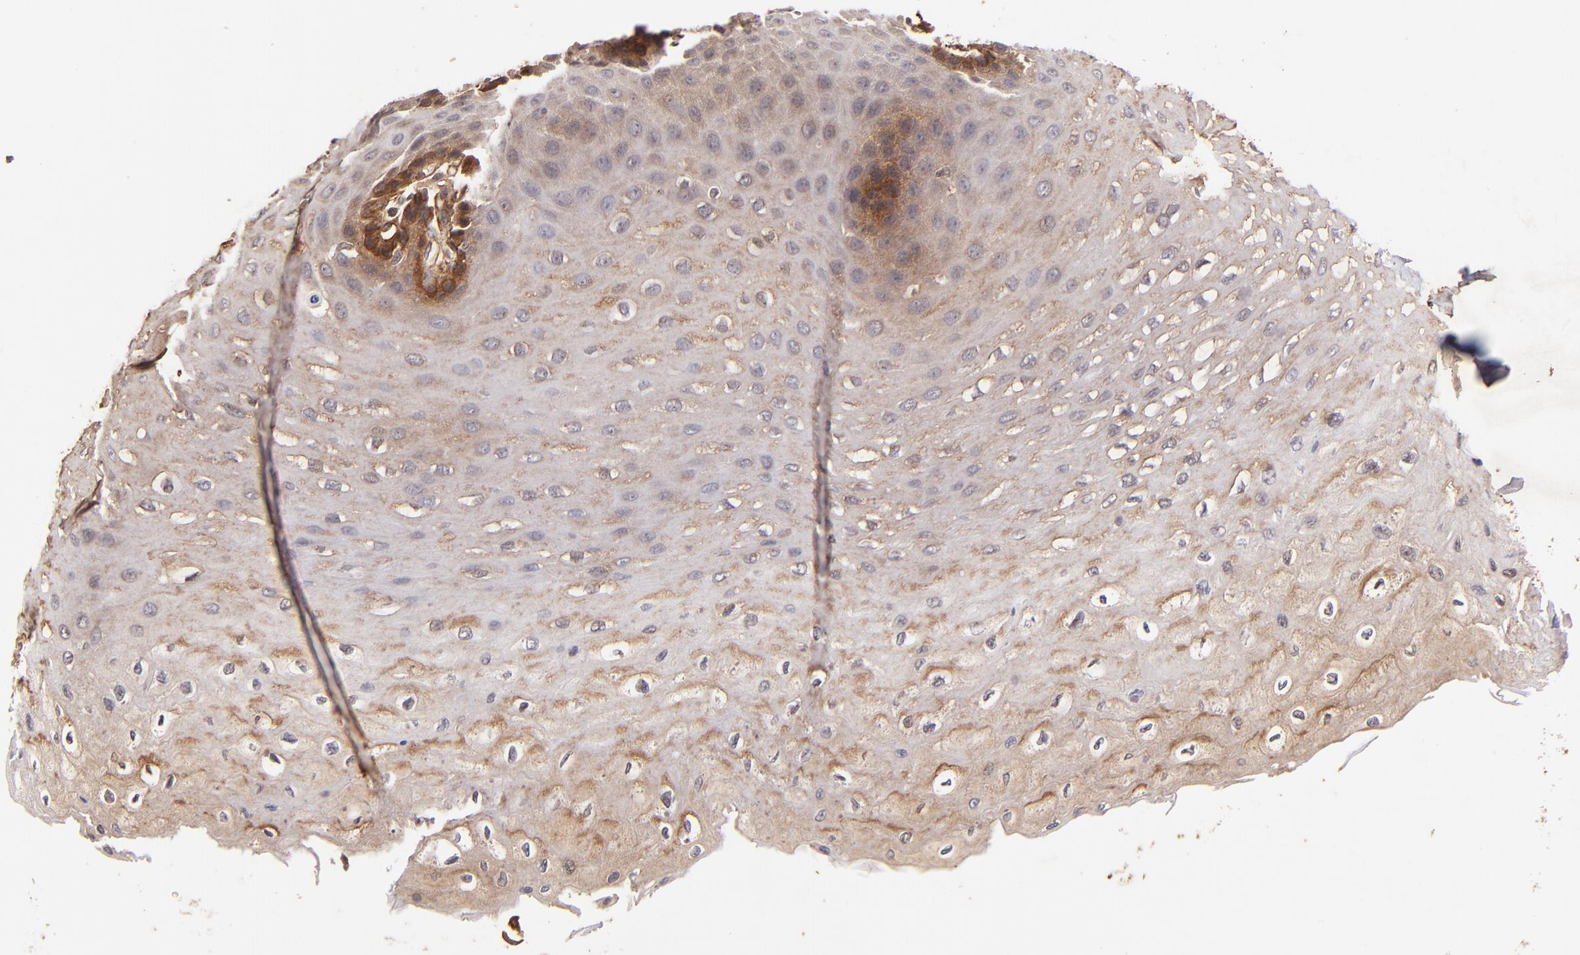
{"staining": {"intensity": "moderate", "quantity": "25%-75%", "location": "cytoplasmic/membranous"}, "tissue": "esophagus", "cell_type": "Squamous epithelial cells", "image_type": "normal", "snomed": [{"axis": "morphology", "description": "Normal tissue, NOS"}, {"axis": "topography", "description": "Esophagus"}], "caption": "Moderate cytoplasmic/membranous expression is appreciated in approximately 25%-75% of squamous epithelial cells in benign esophagus. (DAB (3,3'-diaminobenzidine) IHC with brightfield microscopy, high magnification).", "gene": "ITGB1", "patient": {"sex": "female", "age": 72}}